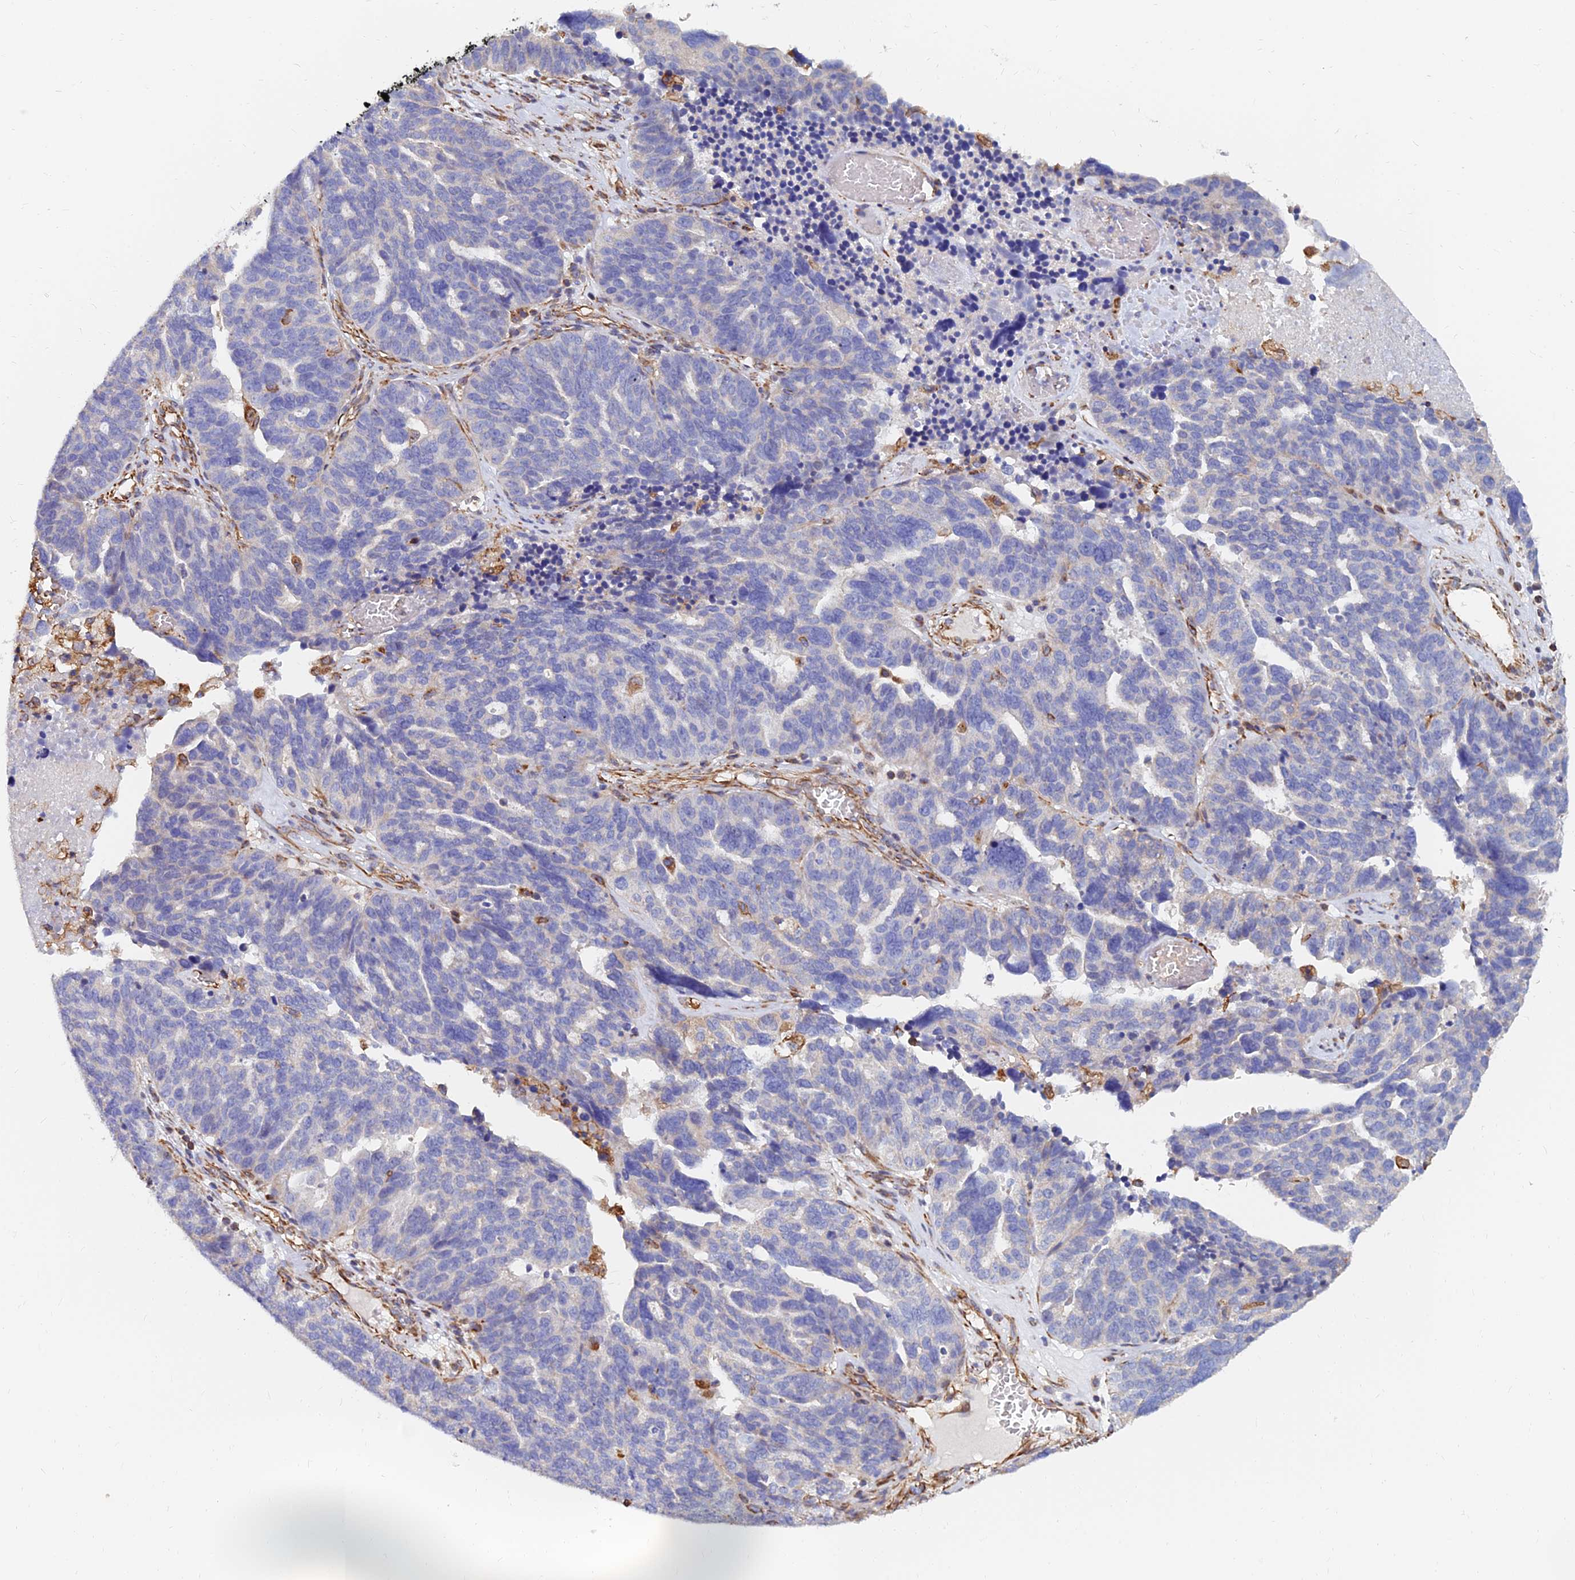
{"staining": {"intensity": "negative", "quantity": "none", "location": "none"}, "tissue": "ovarian cancer", "cell_type": "Tumor cells", "image_type": "cancer", "snomed": [{"axis": "morphology", "description": "Cystadenocarcinoma, serous, NOS"}, {"axis": "topography", "description": "Ovary"}], "caption": "This is a photomicrograph of immunohistochemistry (IHC) staining of ovarian cancer (serous cystadenocarcinoma), which shows no positivity in tumor cells. Brightfield microscopy of IHC stained with DAB (brown) and hematoxylin (blue), captured at high magnification.", "gene": "CDK18", "patient": {"sex": "female", "age": 59}}